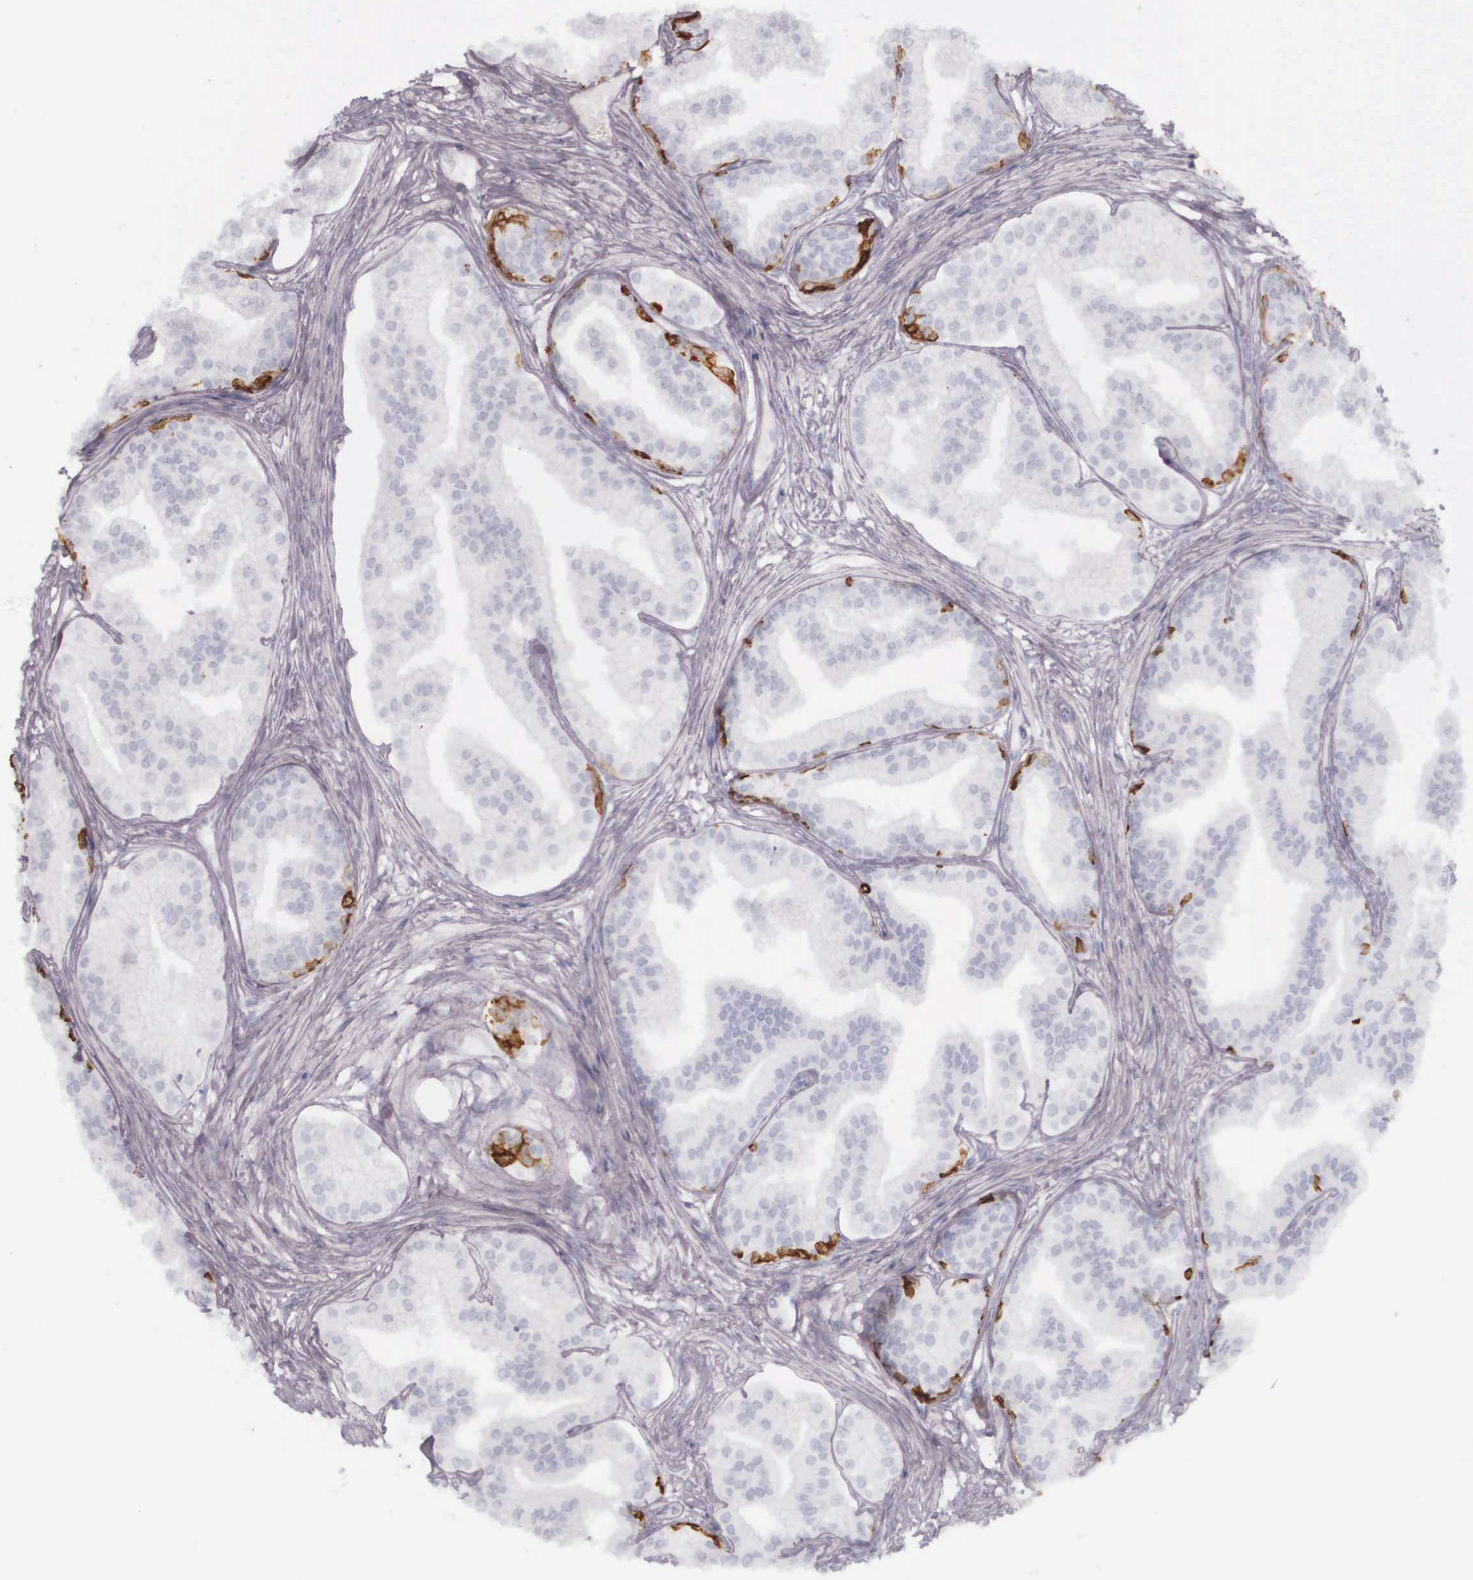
{"staining": {"intensity": "strong", "quantity": "<25%", "location": "cytoplasmic/membranous"}, "tissue": "prostate", "cell_type": "Glandular cells", "image_type": "normal", "snomed": [{"axis": "morphology", "description": "Normal tissue, NOS"}, {"axis": "topography", "description": "Prostate"}], "caption": "An IHC histopathology image of unremarkable tissue is shown. Protein staining in brown shows strong cytoplasmic/membranous positivity in prostate within glandular cells.", "gene": "KRT14", "patient": {"sex": "male", "age": 68}}